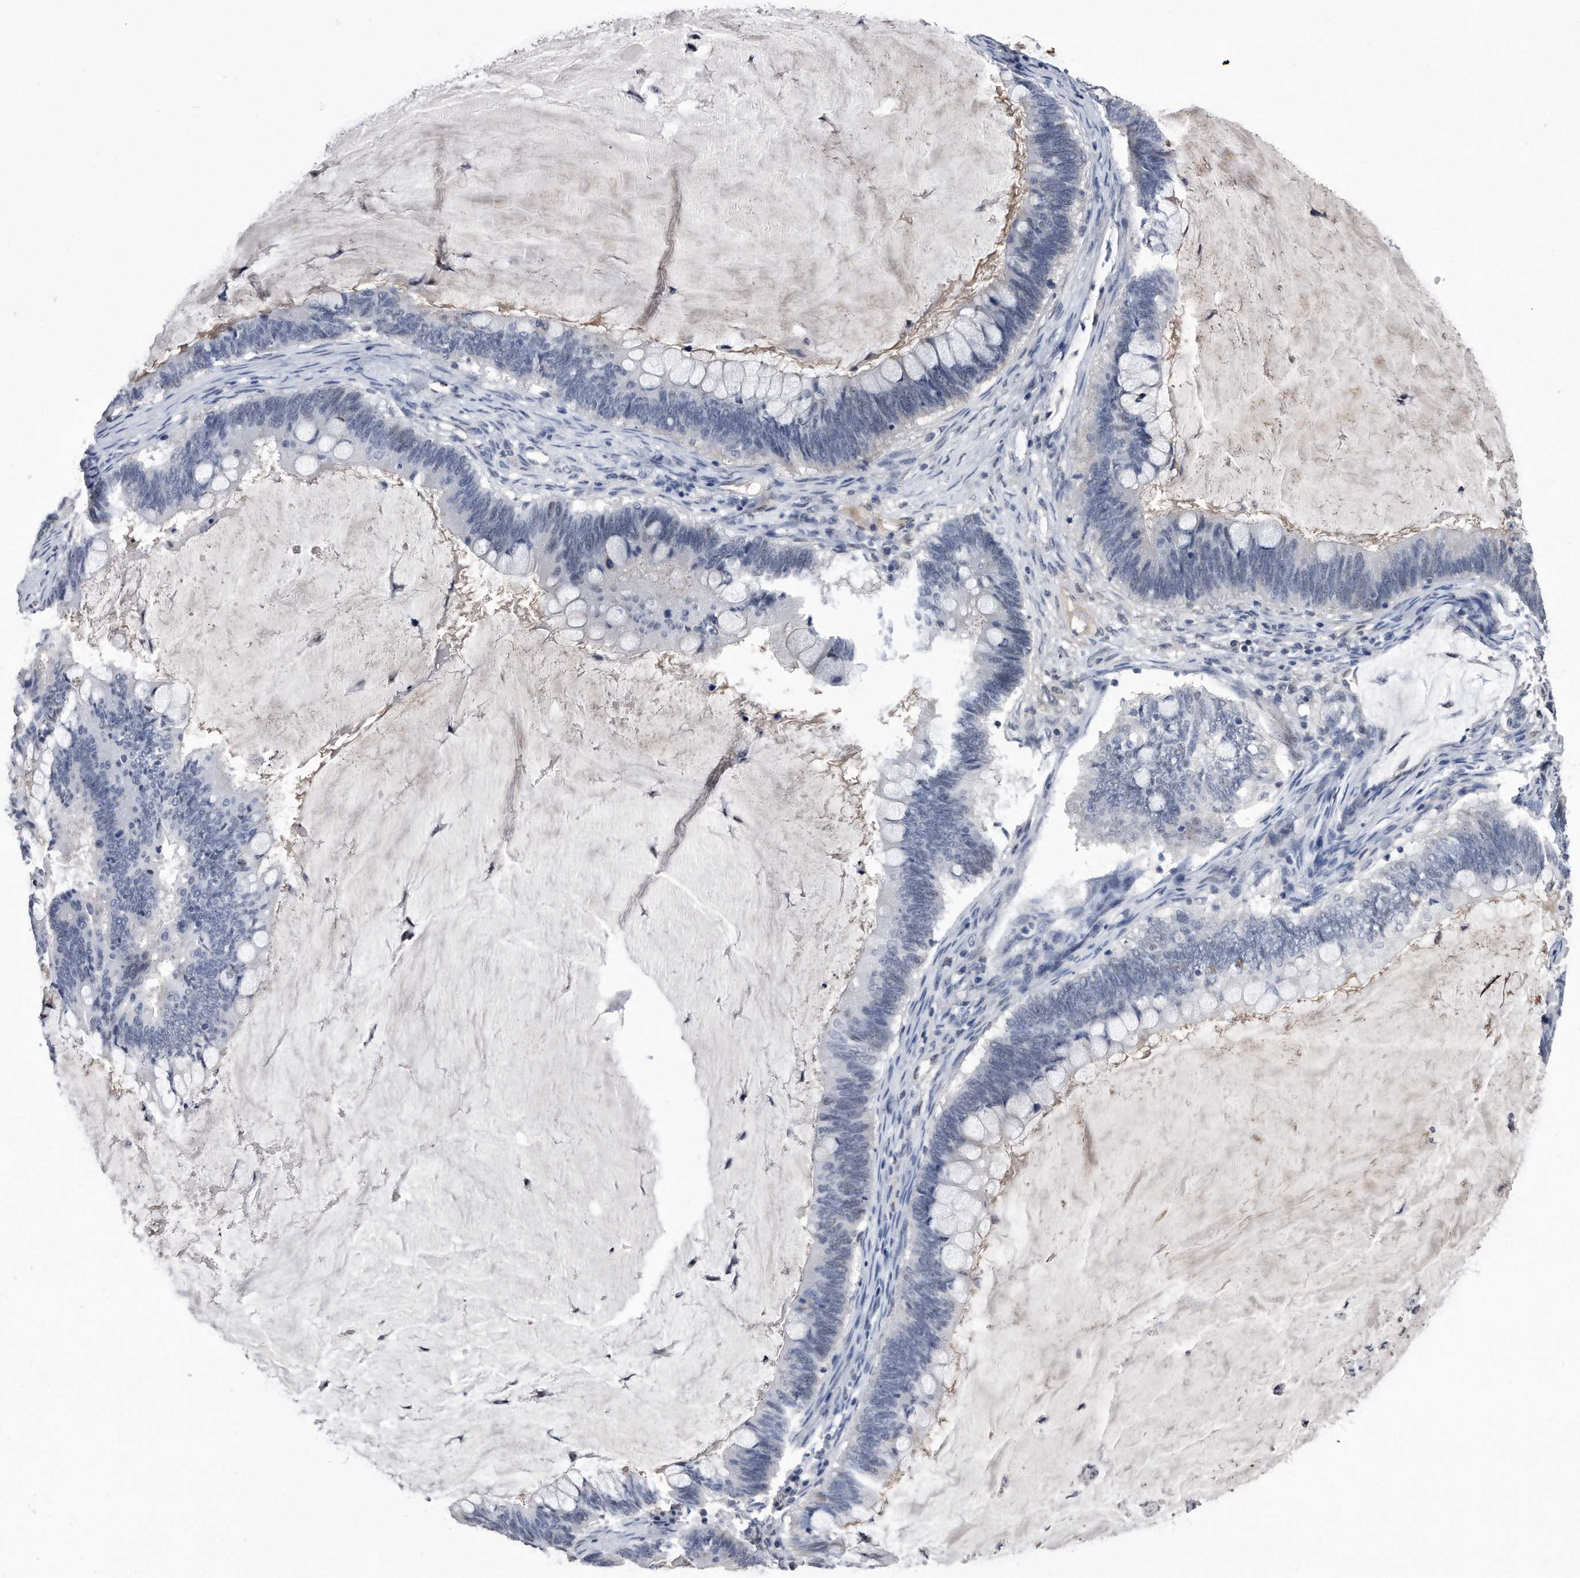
{"staining": {"intensity": "negative", "quantity": "none", "location": "none"}, "tissue": "ovarian cancer", "cell_type": "Tumor cells", "image_type": "cancer", "snomed": [{"axis": "morphology", "description": "Cystadenocarcinoma, mucinous, NOS"}, {"axis": "topography", "description": "Ovary"}], "caption": "This micrograph is of ovarian mucinous cystadenocarcinoma stained with immunohistochemistry (IHC) to label a protein in brown with the nuclei are counter-stained blue. There is no expression in tumor cells.", "gene": "KCTD8", "patient": {"sex": "female", "age": 61}}